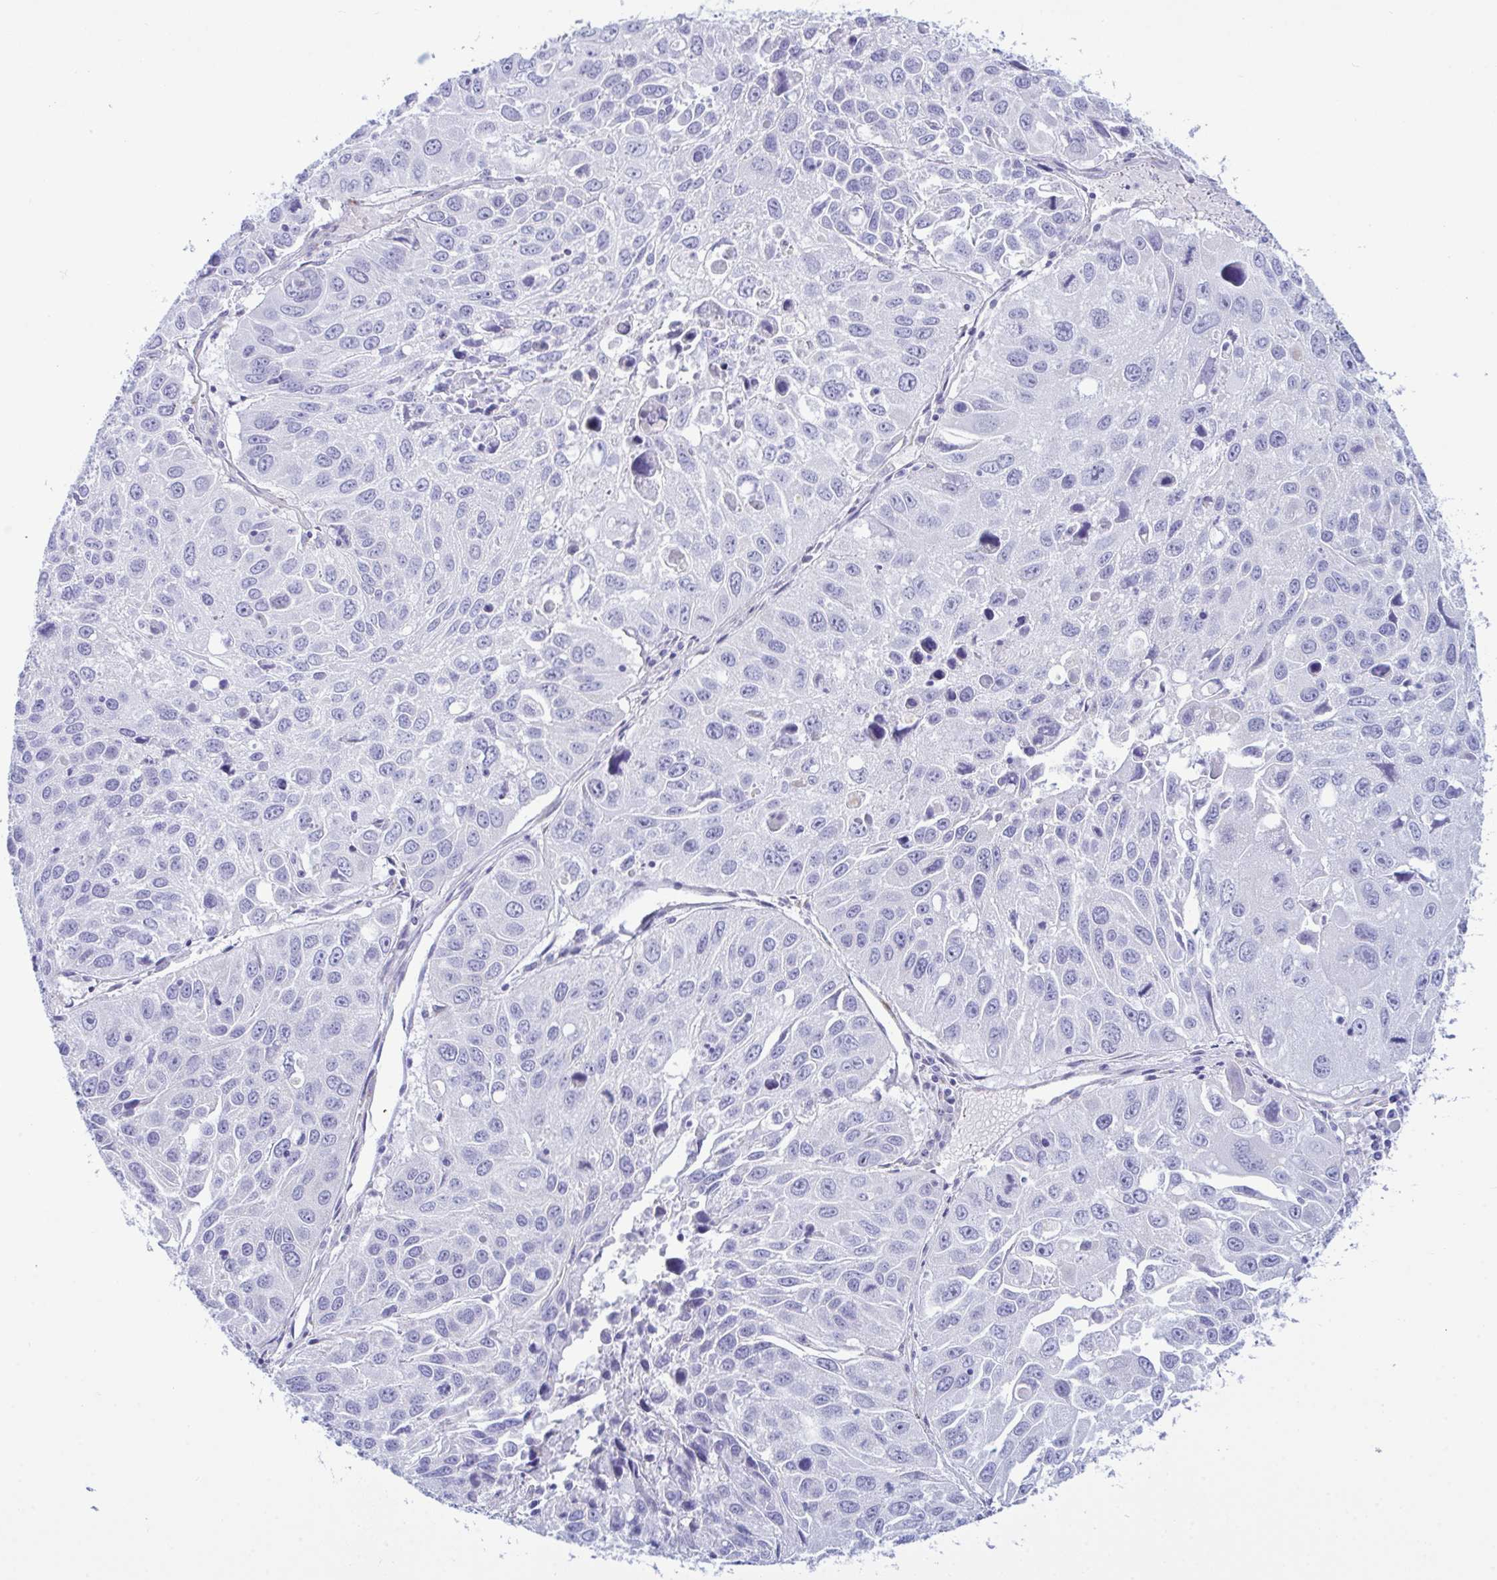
{"staining": {"intensity": "negative", "quantity": "none", "location": "none"}, "tissue": "lung cancer", "cell_type": "Tumor cells", "image_type": "cancer", "snomed": [{"axis": "morphology", "description": "Squamous cell carcinoma, NOS"}, {"axis": "topography", "description": "Lung"}], "caption": "Immunohistochemistry histopathology image of lung cancer stained for a protein (brown), which exhibits no positivity in tumor cells.", "gene": "BBS1", "patient": {"sex": "female", "age": 61}}